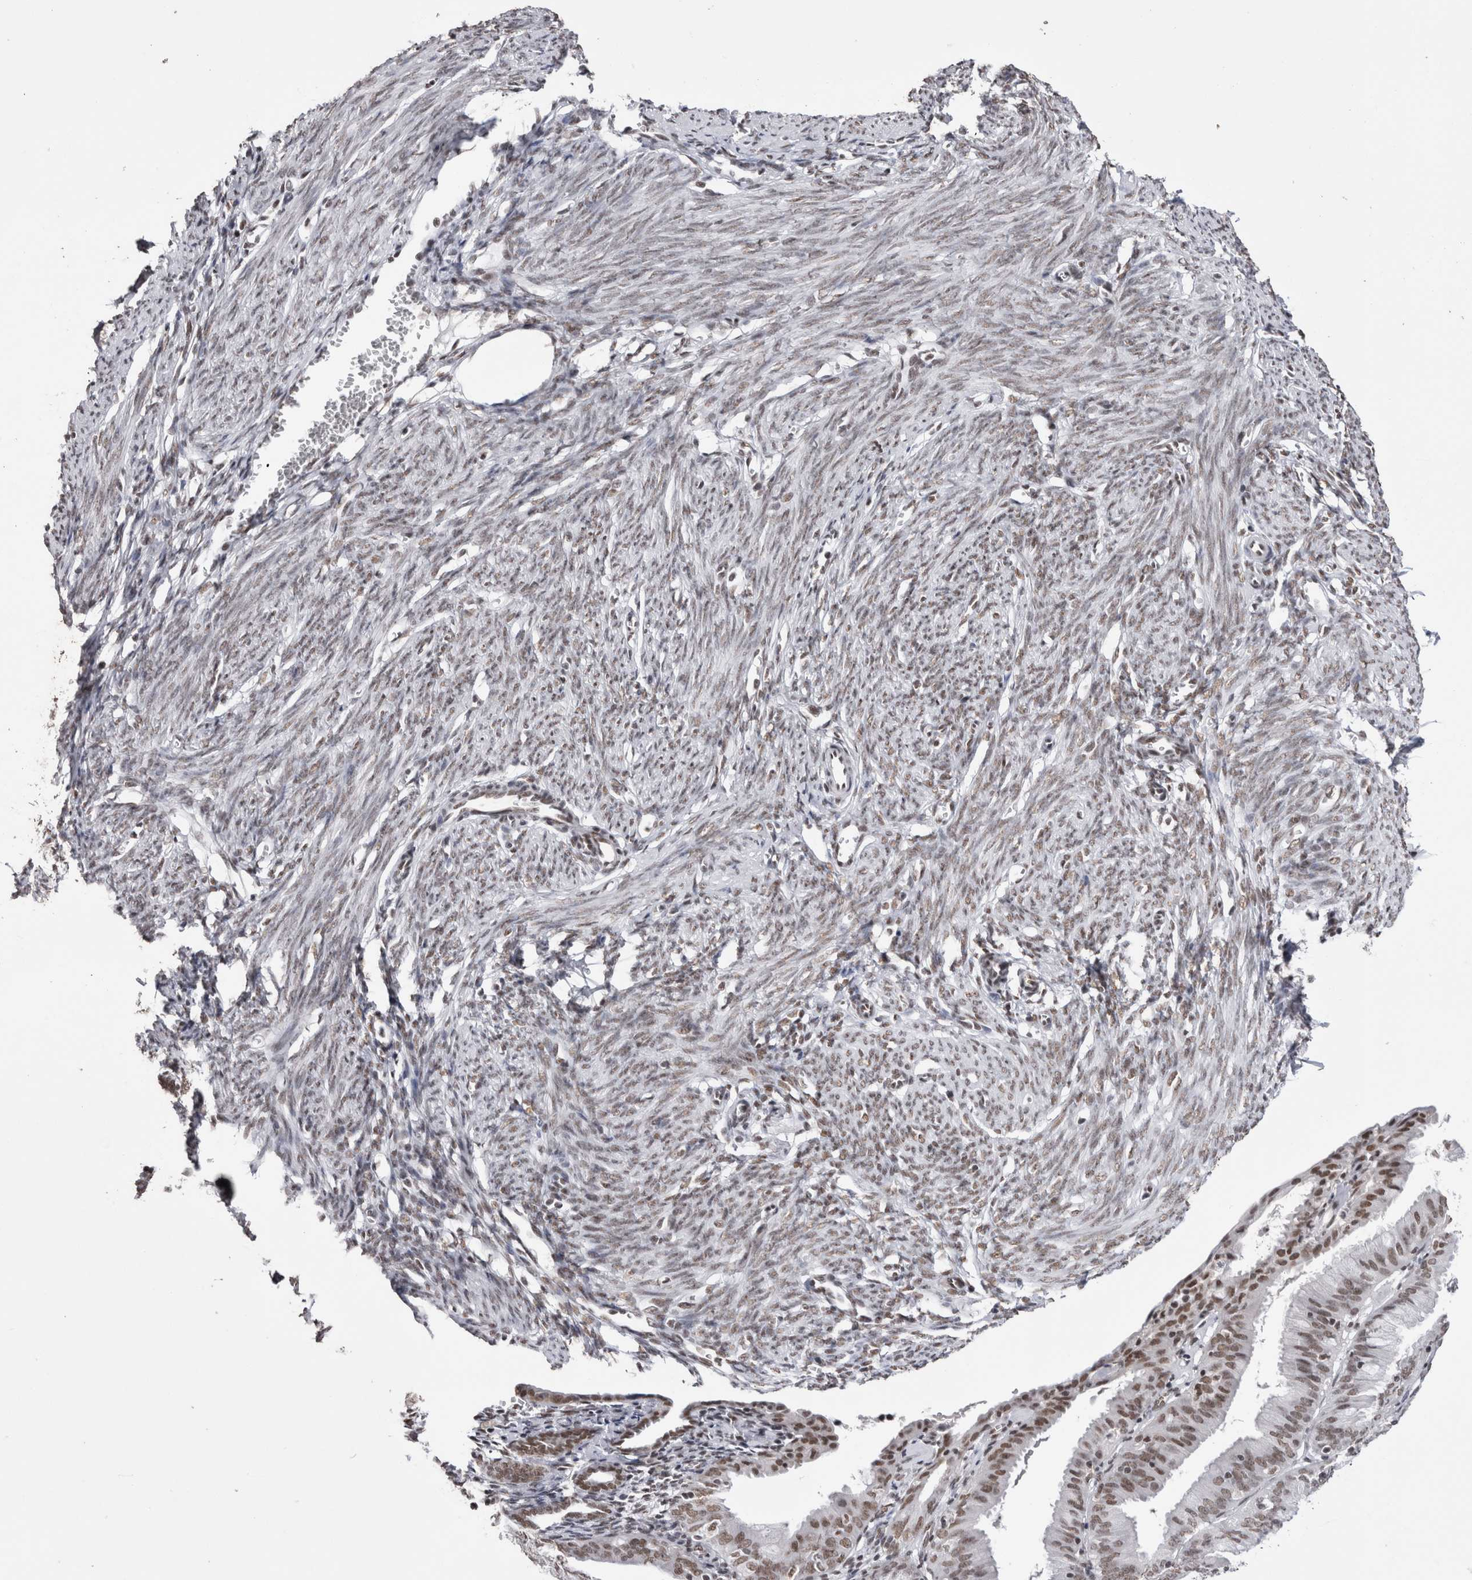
{"staining": {"intensity": "moderate", "quantity": ">75%", "location": "nuclear"}, "tissue": "endometrium", "cell_type": "Cells in endometrial stroma", "image_type": "normal", "snomed": [{"axis": "morphology", "description": "Normal tissue, NOS"}, {"axis": "morphology", "description": "Adenocarcinoma, NOS"}, {"axis": "topography", "description": "Endometrium"}], "caption": "Protein analysis of normal endometrium displays moderate nuclear expression in about >75% of cells in endometrial stroma. (DAB (3,3'-diaminobenzidine) = brown stain, brightfield microscopy at high magnification).", "gene": "SMC1A", "patient": {"sex": "female", "age": 57}}